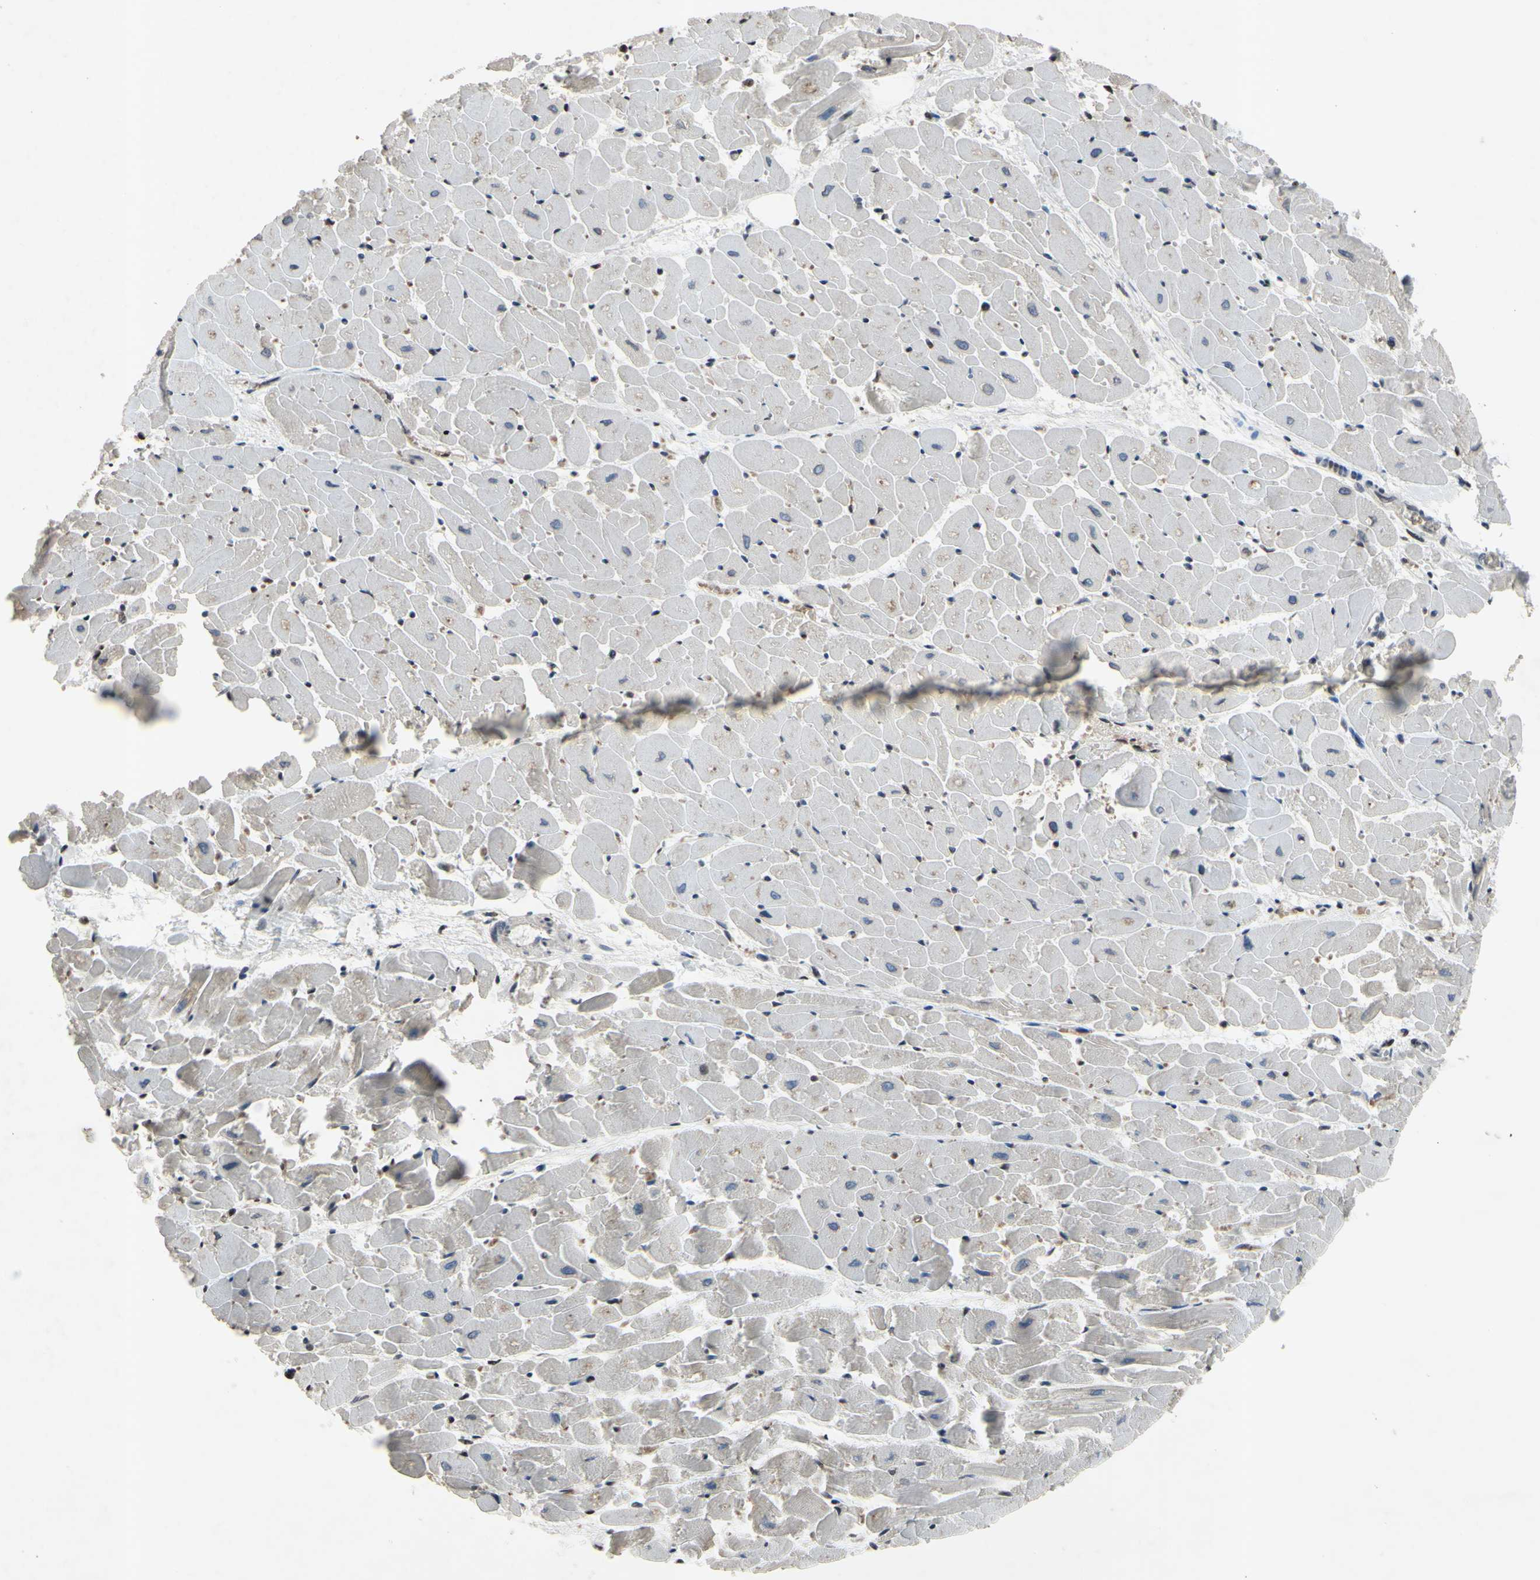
{"staining": {"intensity": "negative", "quantity": "none", "location": "none"}, "tissue": "heart muscle", "cell_type": "Cardiomyocytes", "image_type": "normal", "snomed": [{"axis": "morphology", "description": "Normal tissue, NOS"}, {"axis": "topography", "description": "Heart"}], "caption": "The histopathology image demonstrates no significant positivity in cardiomyocytes of heart muscle. (Brightfield microscopy of DAB immunohistochemistry at high magnification).", "gene": "ARG1", "patient": {"sex": "female", "age": 19}}